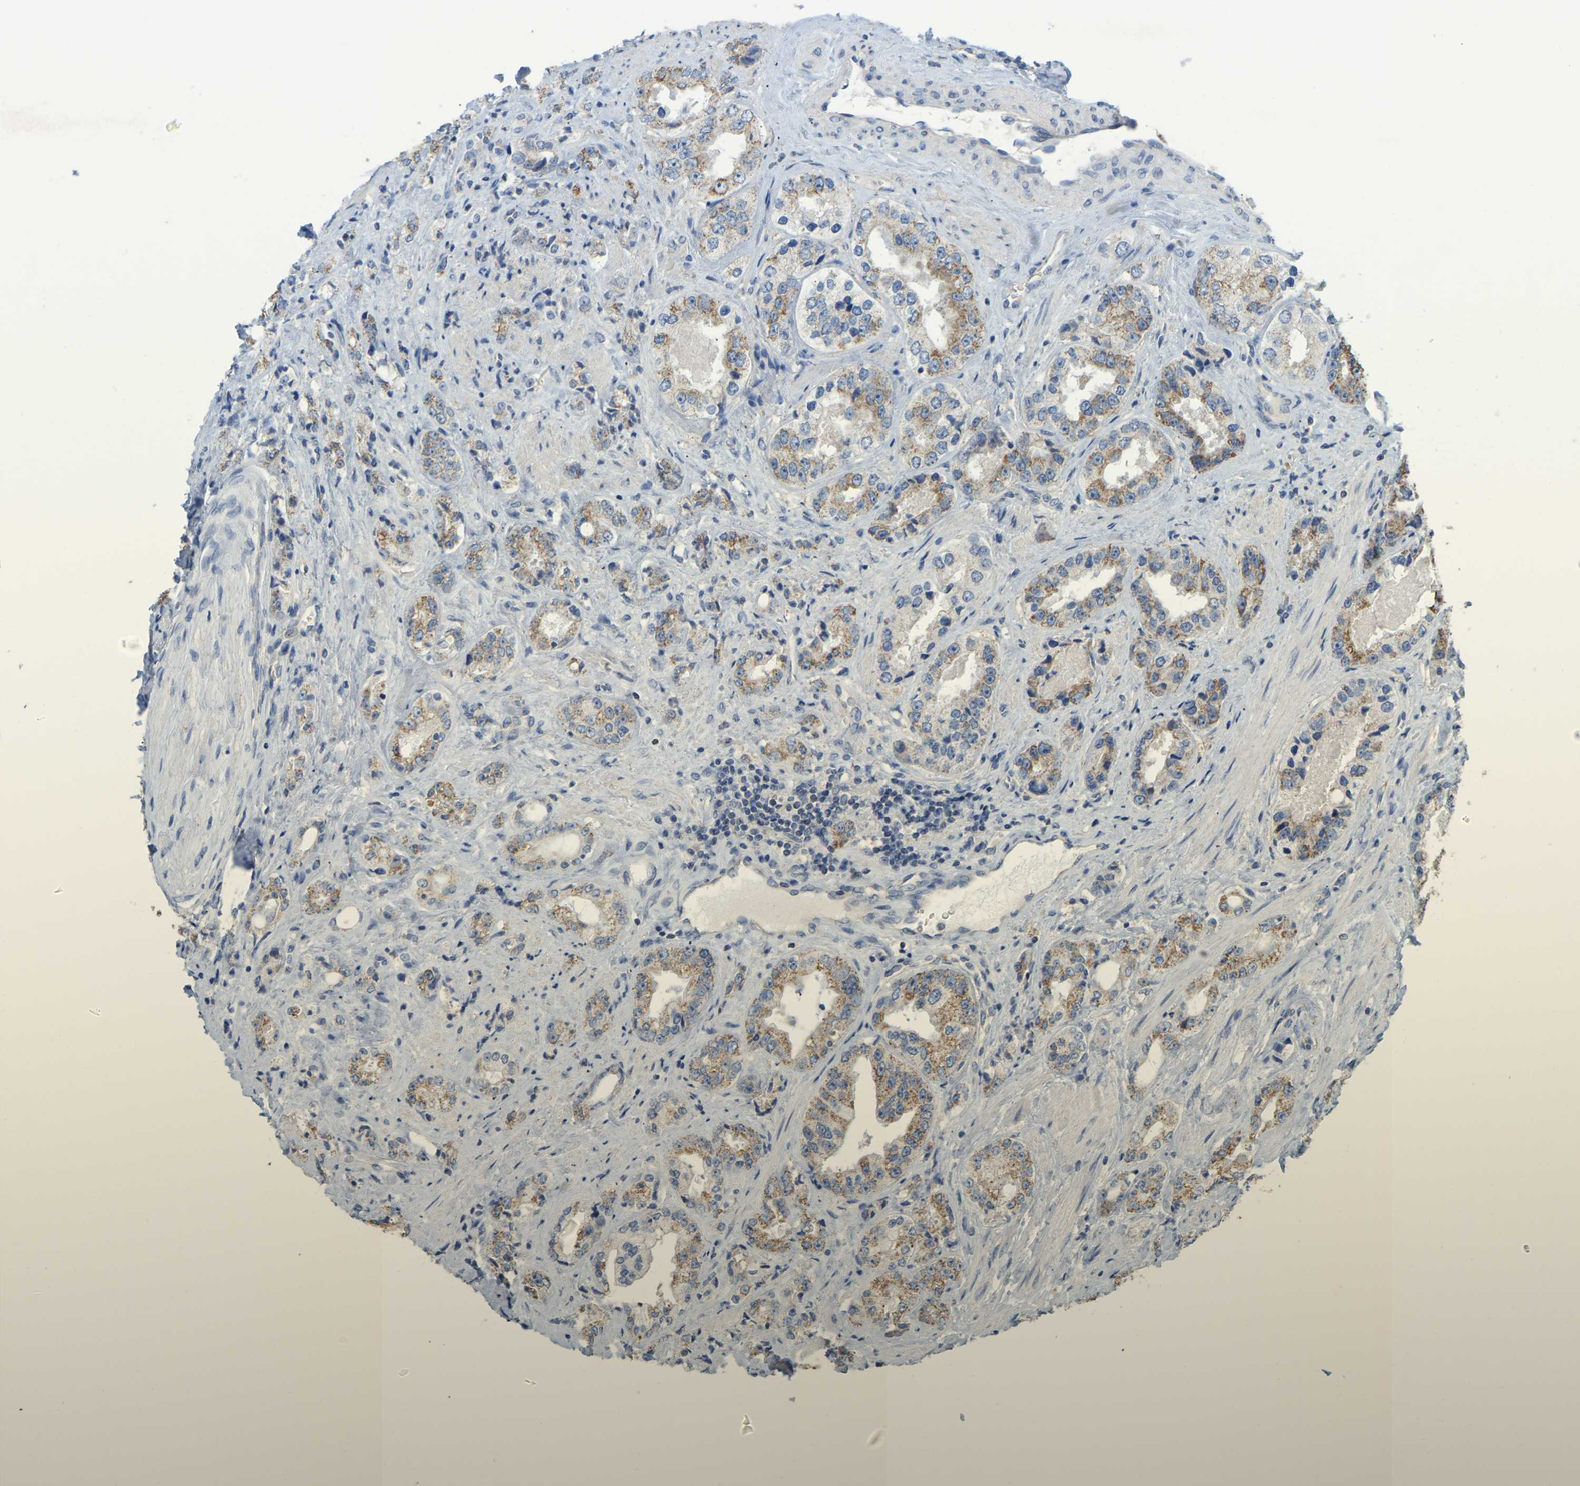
{"staining": {"intensity": "moderate", "quantity": ">75%", "location": "cytoplasmic/membranous"}, "tissue": "prostate cancer", "cell_type": "Tumor cells", "image_type": "cancer", "snomed": [{"axis": "morphology", "description": "Adenocarcinoma, High grade"}, {"axis": "topography", "description": "Prostate"}], "caption": "Protein expression analysis of human prostate cancer reveals moderate cytoplasmic/membranous staining in approximately >75% of tumor cells.", "gene": "SERPINB5", "patient": {"sex": "male", "age": 61}}